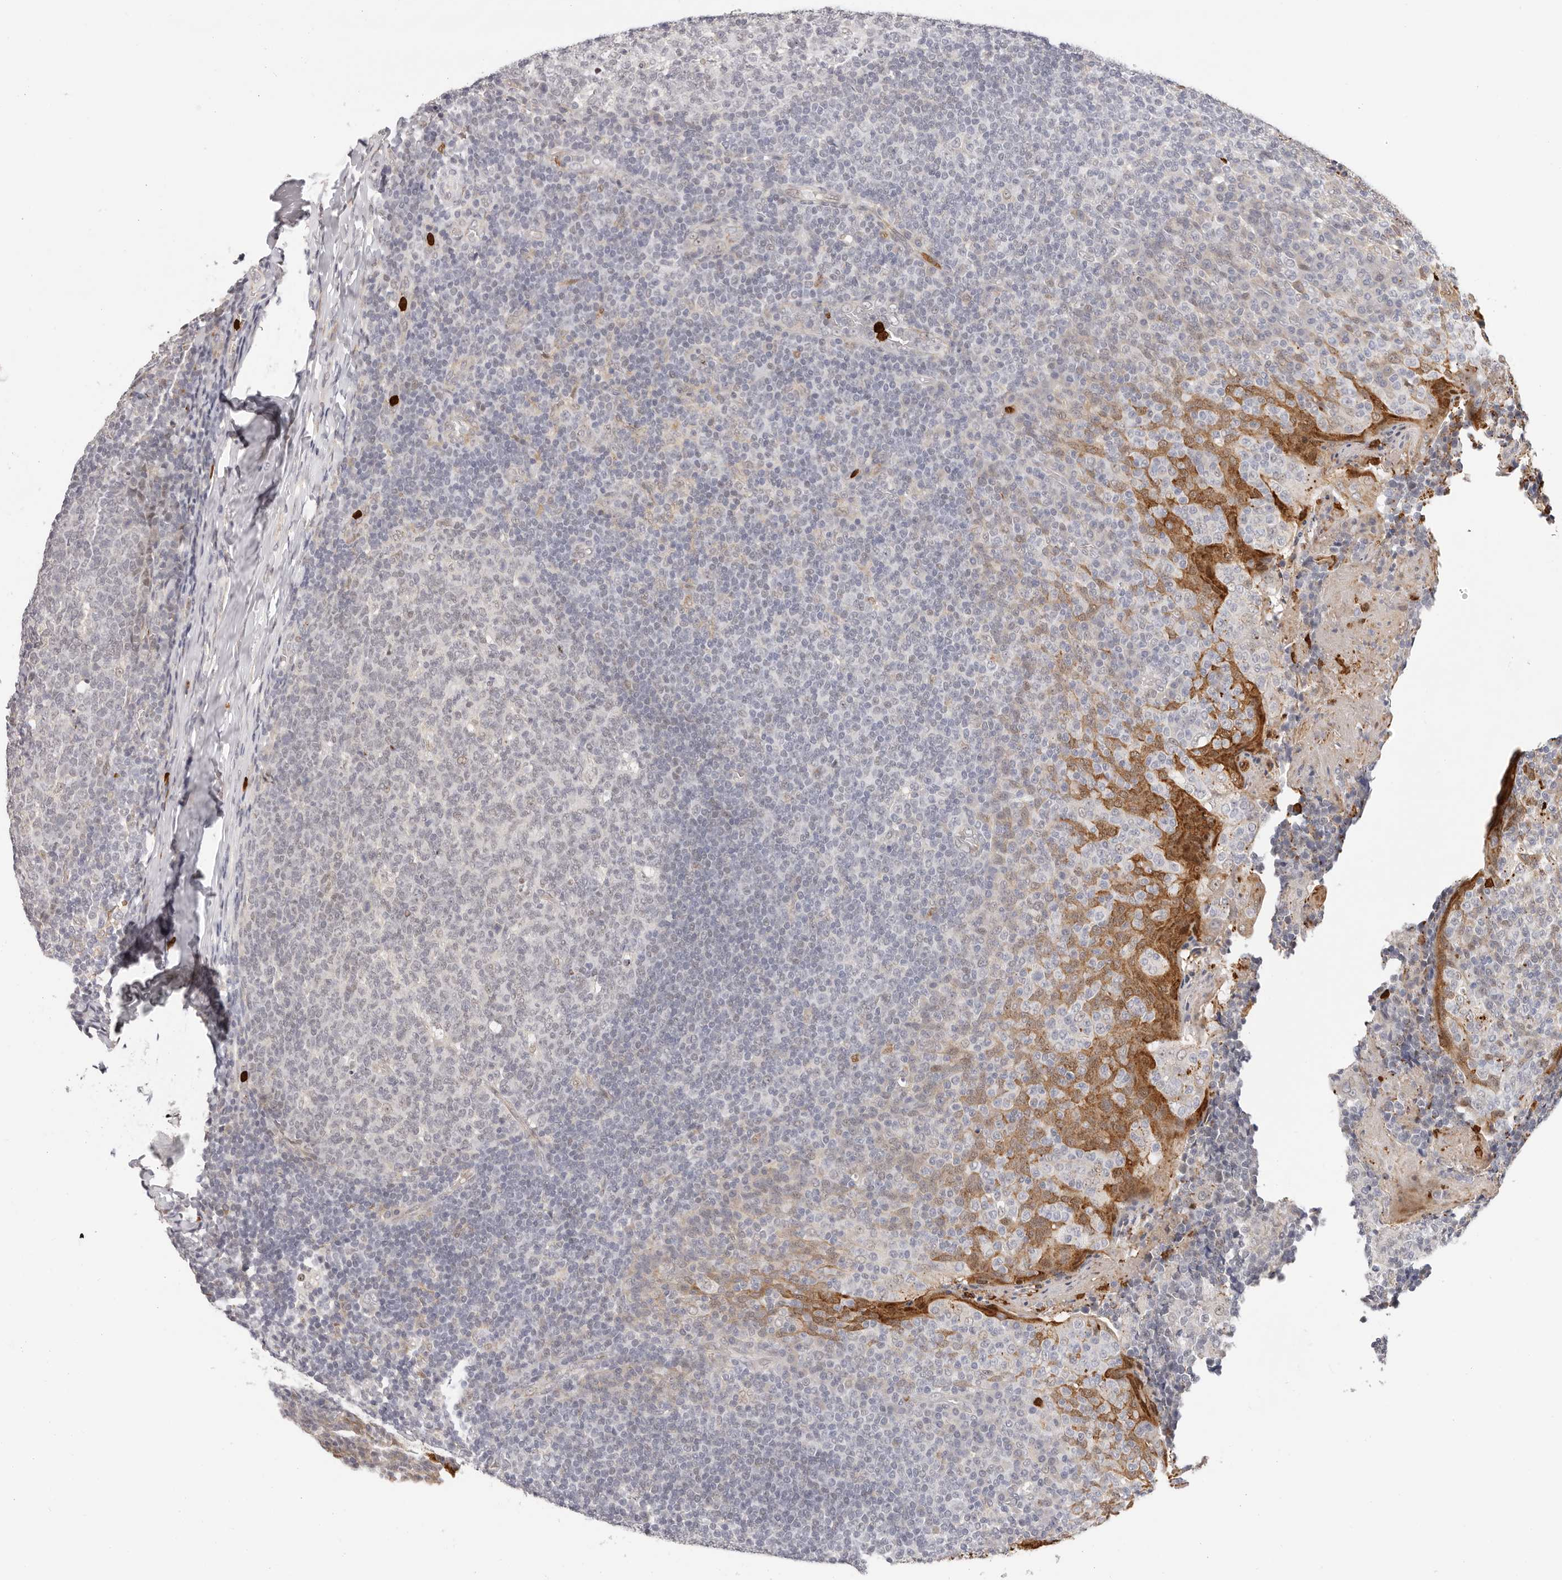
{"staining": {"intensity": "negative", "quantity": "none", "location": "none"}, "tissue": "tonsil", "cell_type": "Germinal center cells", "image_type": "normal", "snomed": [{"axis": "morphology", "description": "Normal tissue, NOS"}, {"axis": "topography", "description": "Tonsil"}], "caption": "High power microscopy micrograph of an IHC micrograph of unremarkable tonsil, revealing no significant expression in germinal center cells. (Brightfield microscopy of DAB IHC at high magnification).", "gene": "AFDN", "patient": {"sex": "female", "age": 19}}